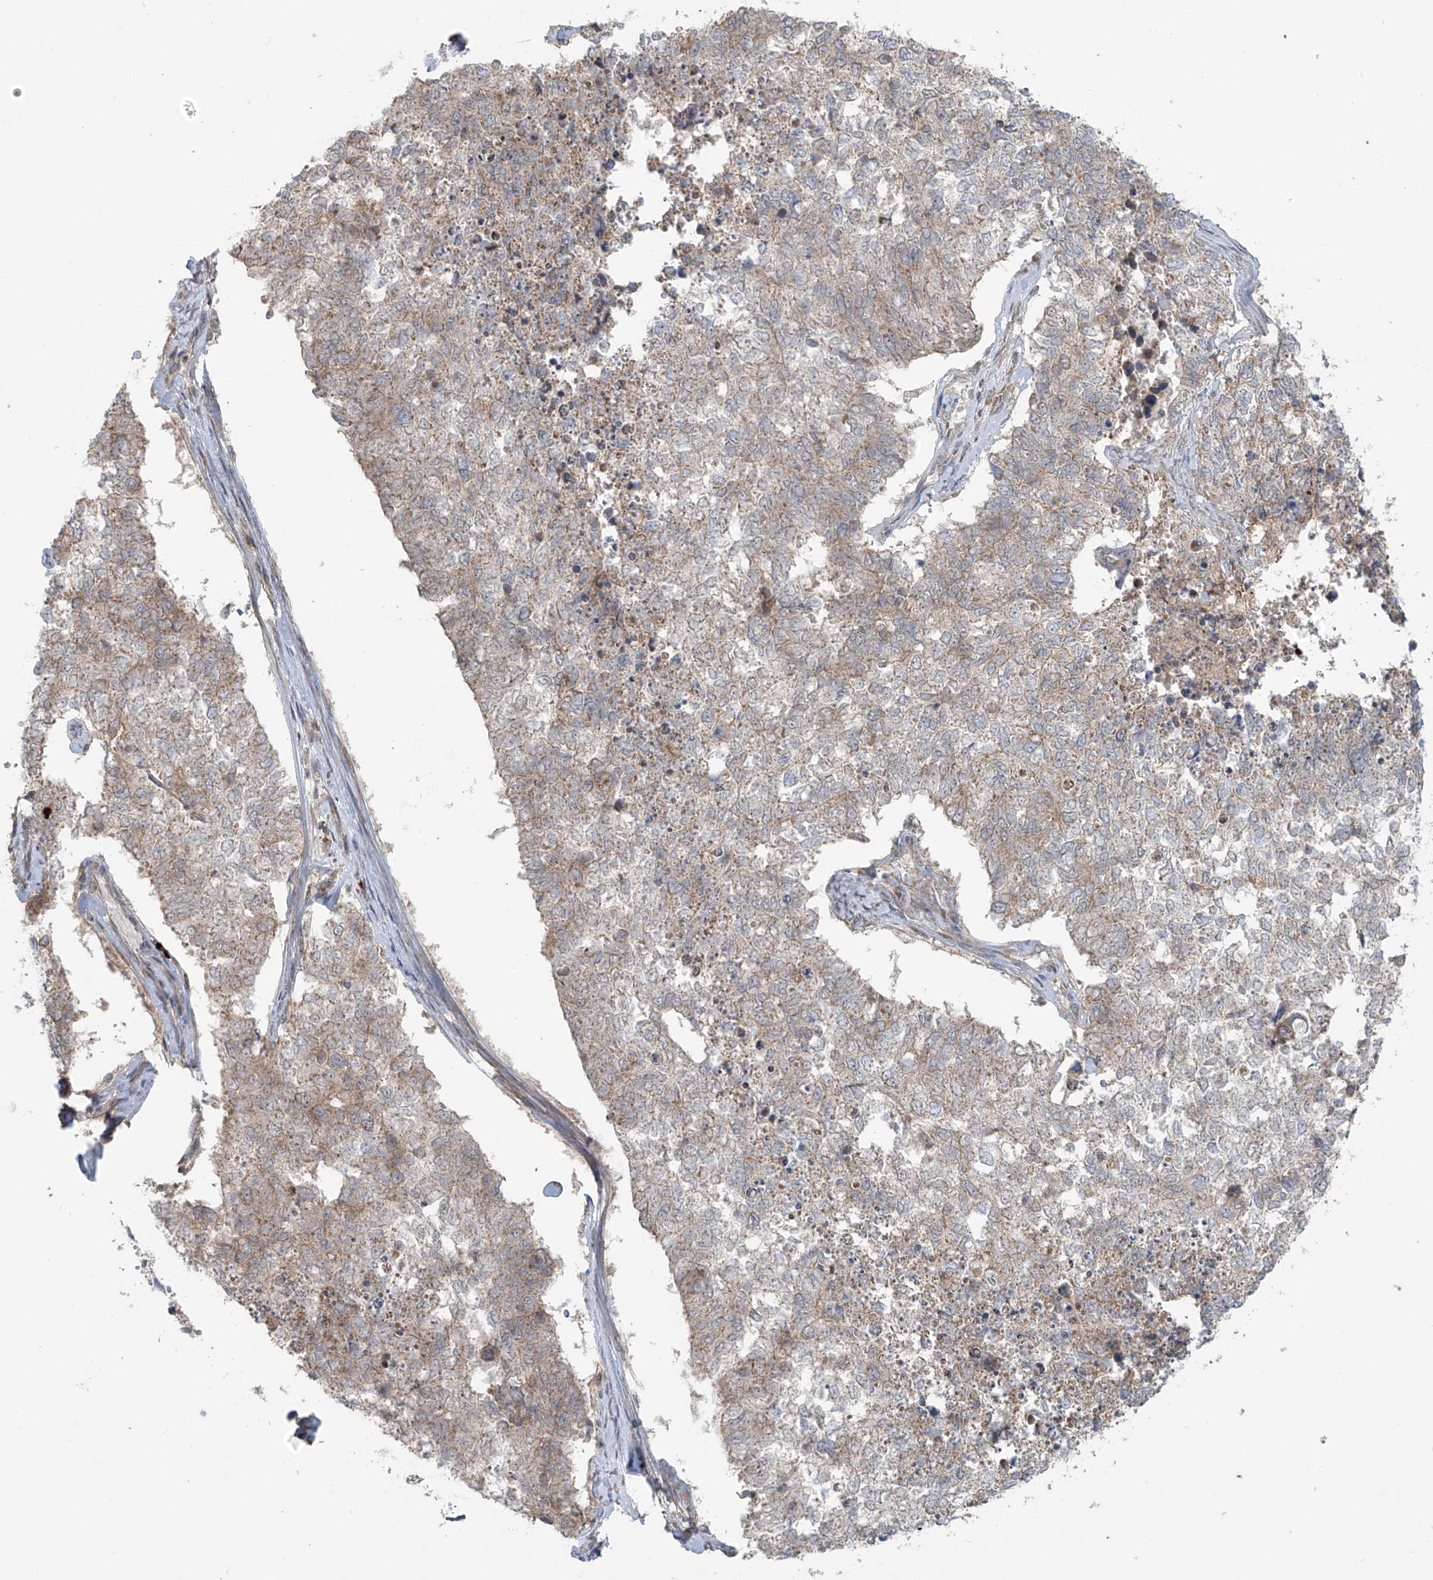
{"staining": {"intensity": "weak", "quantity": "<25%", "location": "cytoplasmic/membranous"}, "tissue": "cervical cancer", "cell_type": "Tumor cells", "image_type": "cancer", "snomed": [{"axis": "morphology", "description": "Squamous cell carcinoma, NOS"}, {"axis": "topography", "description": "Cervix"}], "caption": "This is an immunohistochemistry (IHC) micrograph of human squamous cell carcinoma (cervical). There is no staining in tumor cells.", "gene": "HDDC2", "patient": {"sex": "female", "age": 63}}